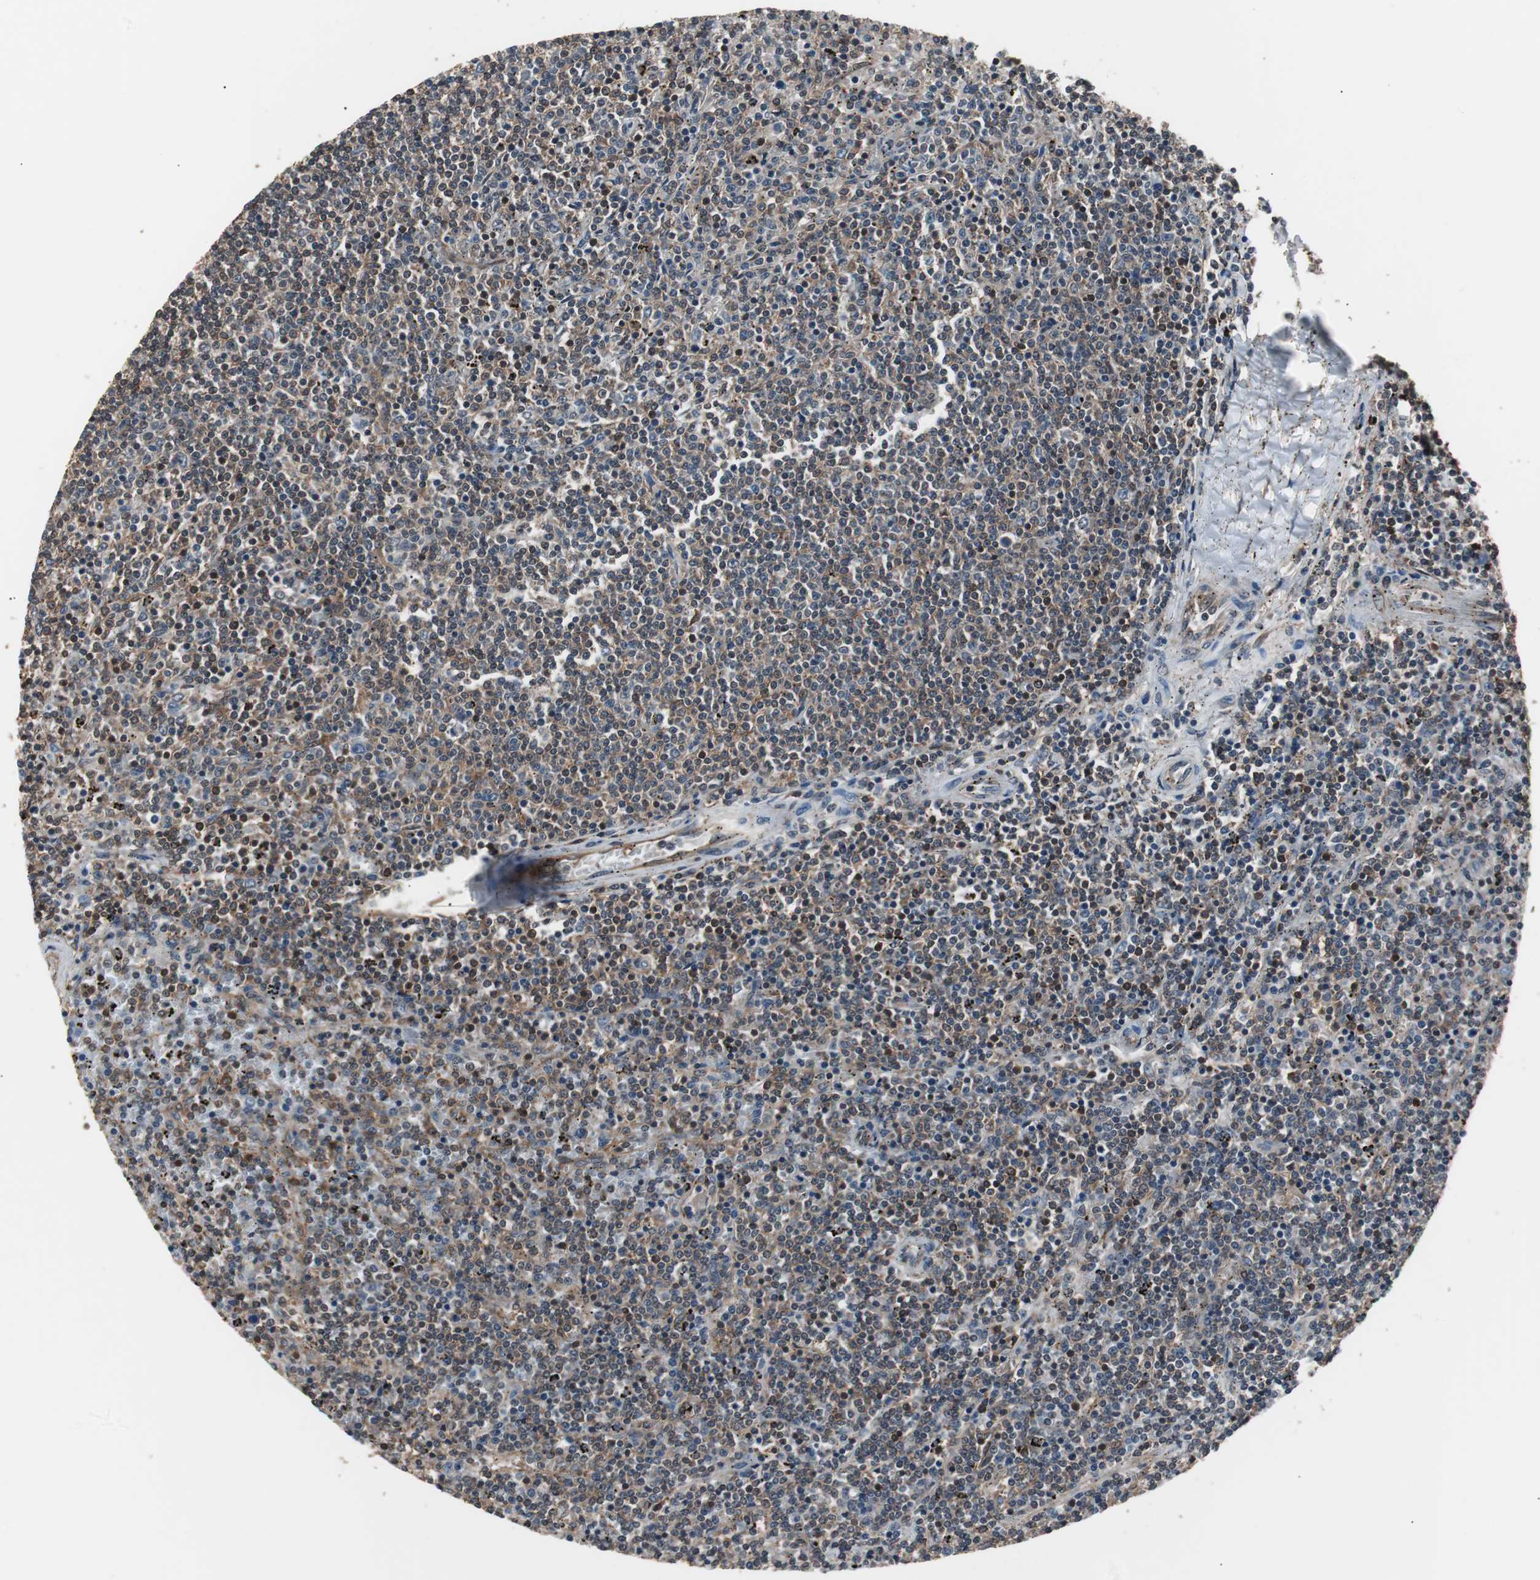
{"staining": {"intensity": "moderate", "quantity": "25%-75%", "location": "cytoplasmic/membranous"}, "tissue": "lymphoma", "cell_type": "Tumor cells", "image_type": "cancer", "snomed": [{"axis": "morphology", "description": "Malignant lymphoma, non-Hodgkin's type, Low grade"}, {"axis": "topography", "description": "Spleen"}], "caption": "Brown immunohistochemical staining in human low-grade malignant lymphoma, non-Hodgkin's type displays moderate cytoplasmic/membranous expression in approximately 25%-75% of tumor cells.", "gene": "CAPNS1", "patient": {"sex": "female", "age": 50}}